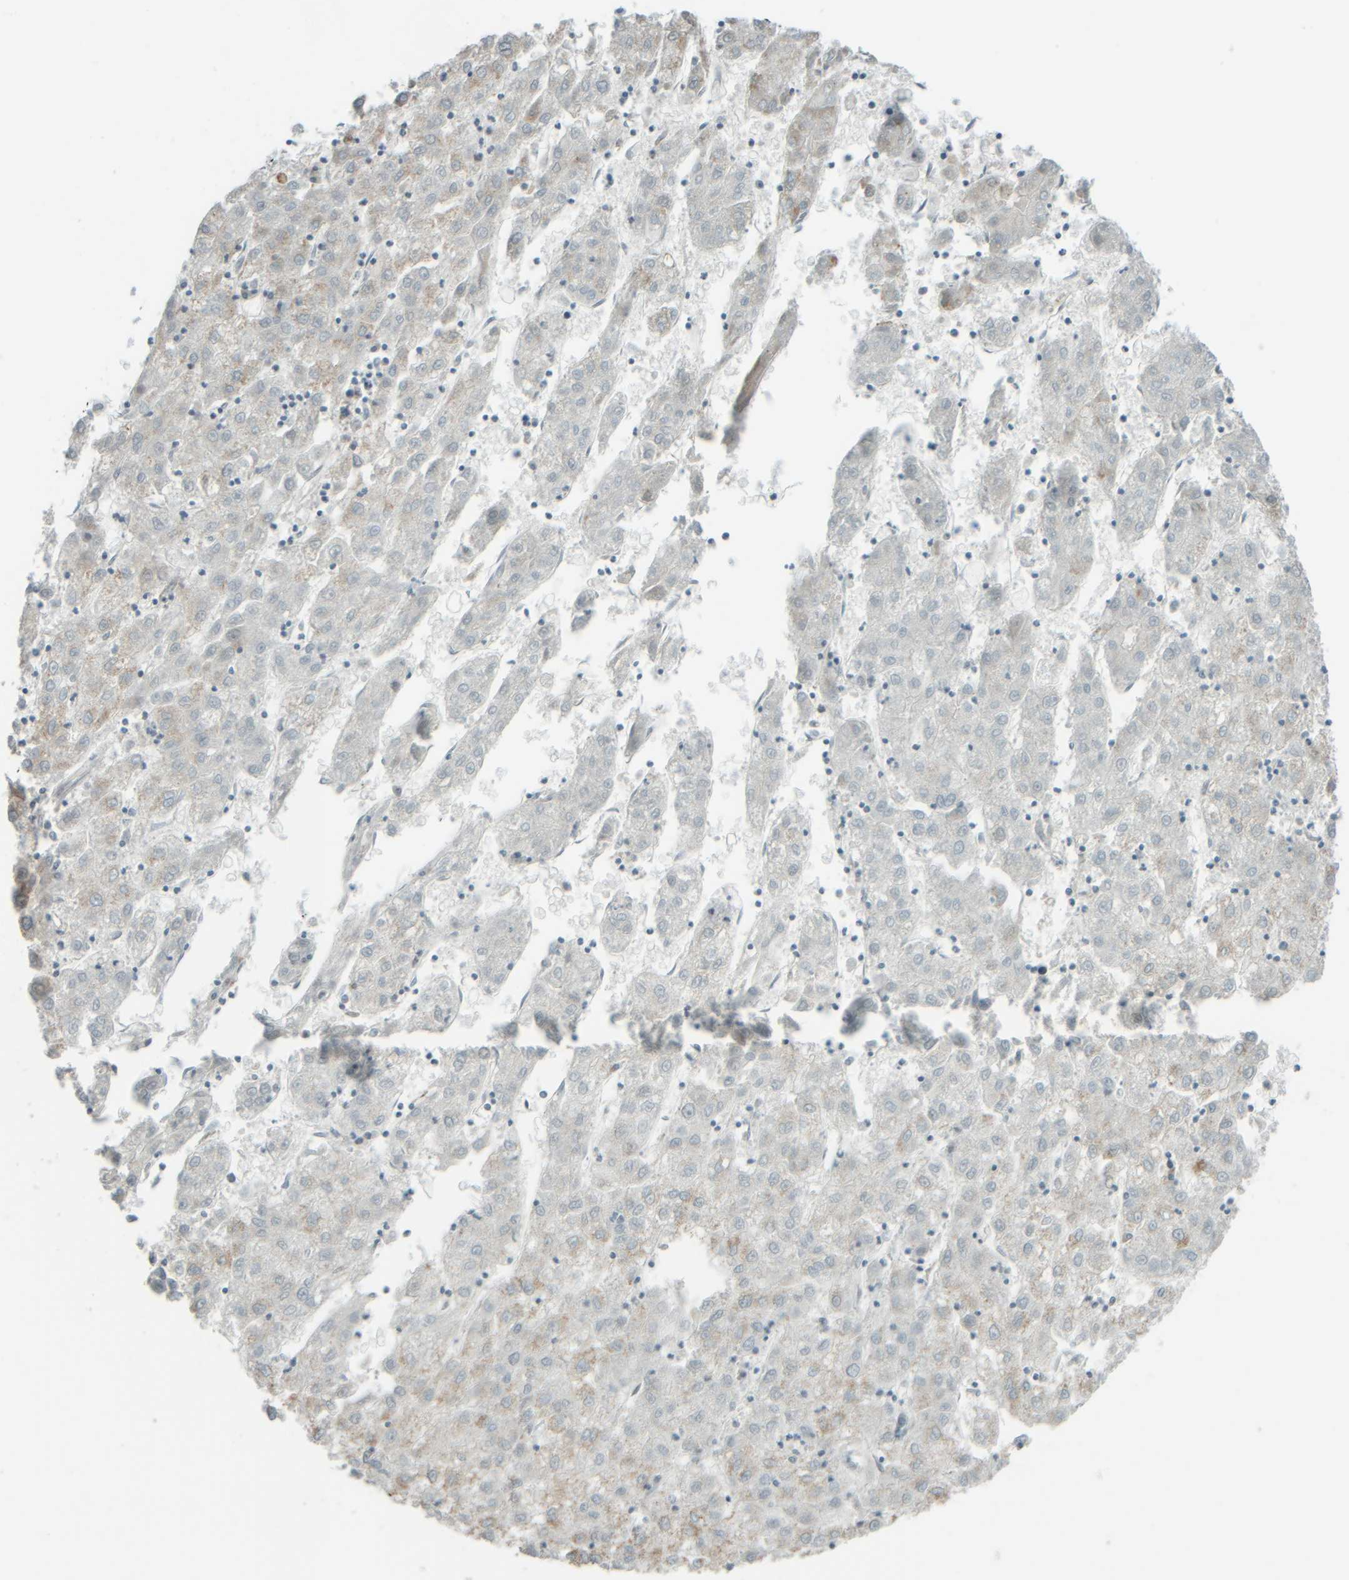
{"staining": {"intensity": "weak", "quantity": "<25%", "location": "cytoplasmic/membranous"}, "tissue": "liver cancer", "cell_type": "Tumor cells", "image_type": "cancer", "snomed": [{"axis": "morphology", "description": "Carcinoma, Hepatocellular, NOS"}, {"axis": "topography", "description": "Liver"}], "caption": "Immunohistochemistry histopathology image of neoplastic tissue: liver cancer (hepatocellular carcinoma) stained with DAB (3,3'-diaminobenzidine) displays no significant protein expression in tumor cells.", "gene": "PTGES3L-AARSD1", "patient": {"sex": "male", "age": 72}}